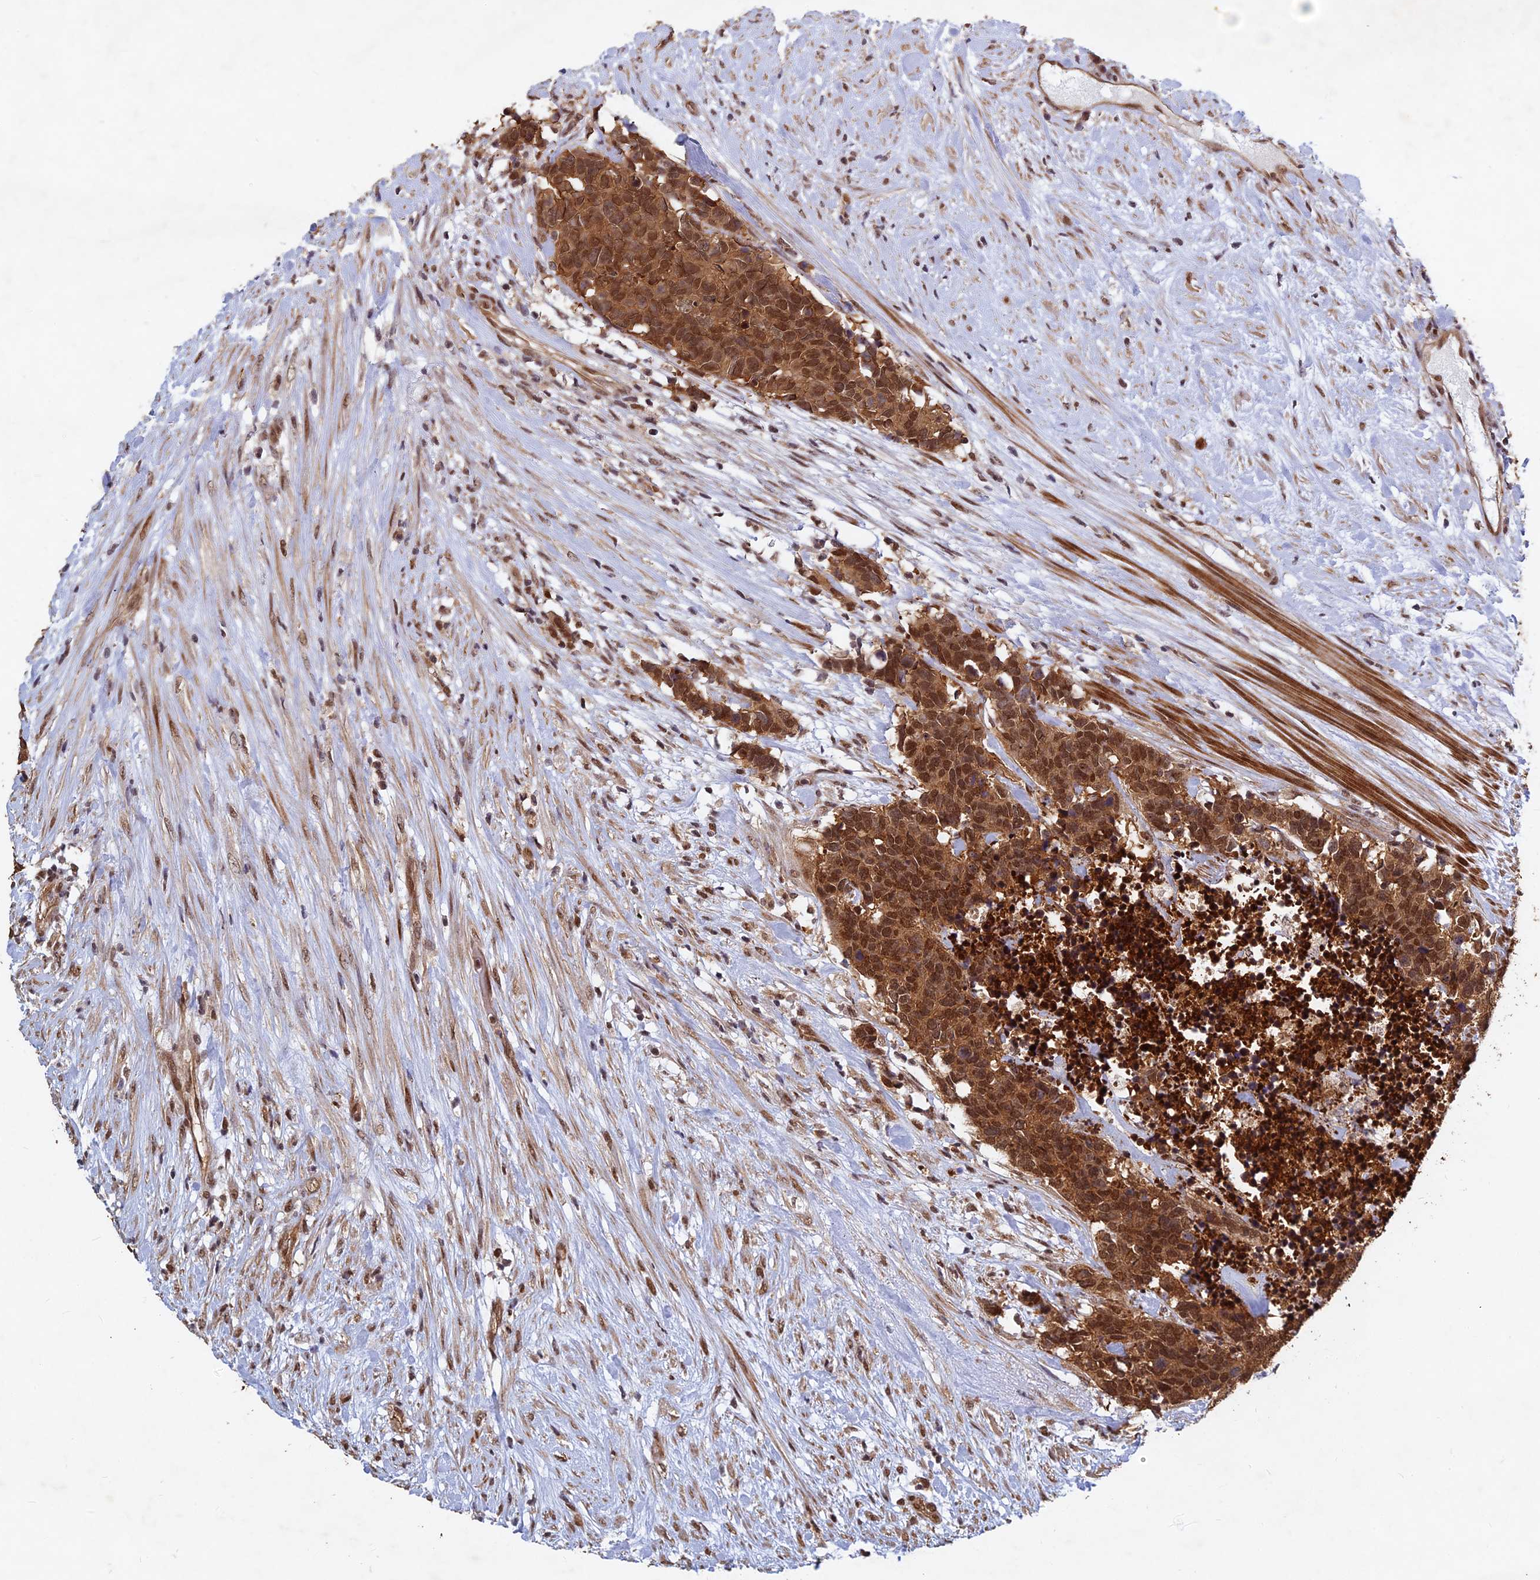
{"staining": {"intensity": "strong", "quantity": ">75%", "location": "cytoplasmic/membranous,nuclear"}, "tissue": "carcinoid", "cell_type": "Tumor cells", "image_type": "cancer", "snomed": [{"axis": "morphology", "description": "Carcinoma, NOS"}, {"axis": "morphology", "description": "Carcinoid, malignant, NOS"}, {"axis": "topography", "description": "Prostate"}], "caption": "DAB immunohistochemical staining of carcinoid (malignant) shows strong cytoplasmic/membranous and nuclear protein positivity in about >75% of tumor cells. The protein is shown in brown color, while the nuclei are stained blue.", "gene": "FAM53C", "patient": {"sex": "male", "age": 57}}